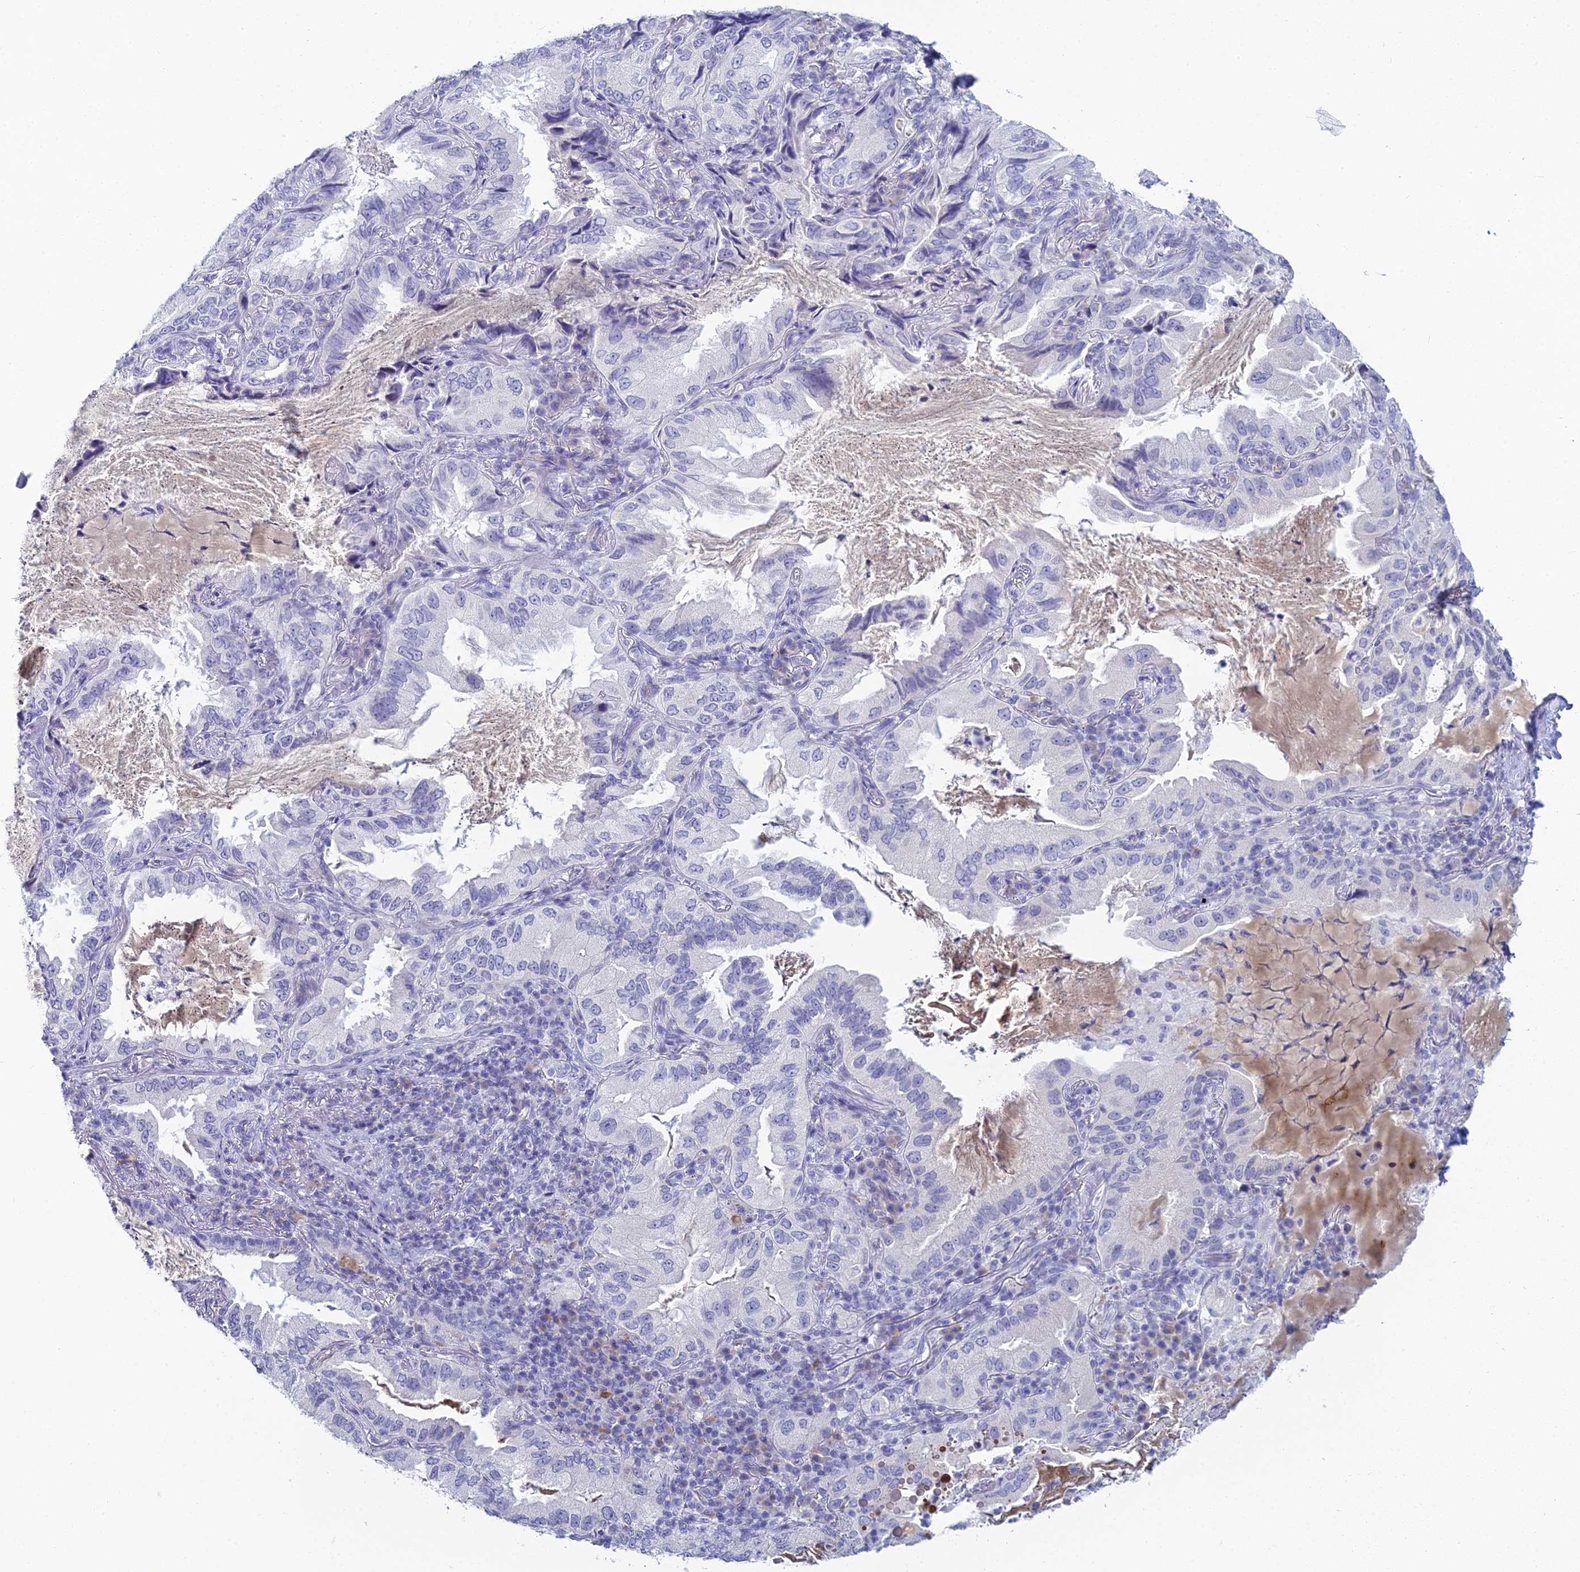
{"staining": {"intensity": "negative", "quantity": "none", "location": "none"}, "tissue": "lung cancer", "cell_type": "Tumor cells", "image_type": "cancer", "snomed": [{"axis": "morphology", "description": "Adenocarcinoma, NOS"}, {"axis": "topography", "description": "Lung"}], "caption": "Lung adenocarcinoma was stained to show a protein in brown. There is no significant expression in tumor cells. (DAB (3,3'-diaminobenzidine) immunohistochemistry (IHC) visualized using brightfield microscopy, high magnification).", "gene": "MUC13", "patient": {"sex": "female", "age": 69}}